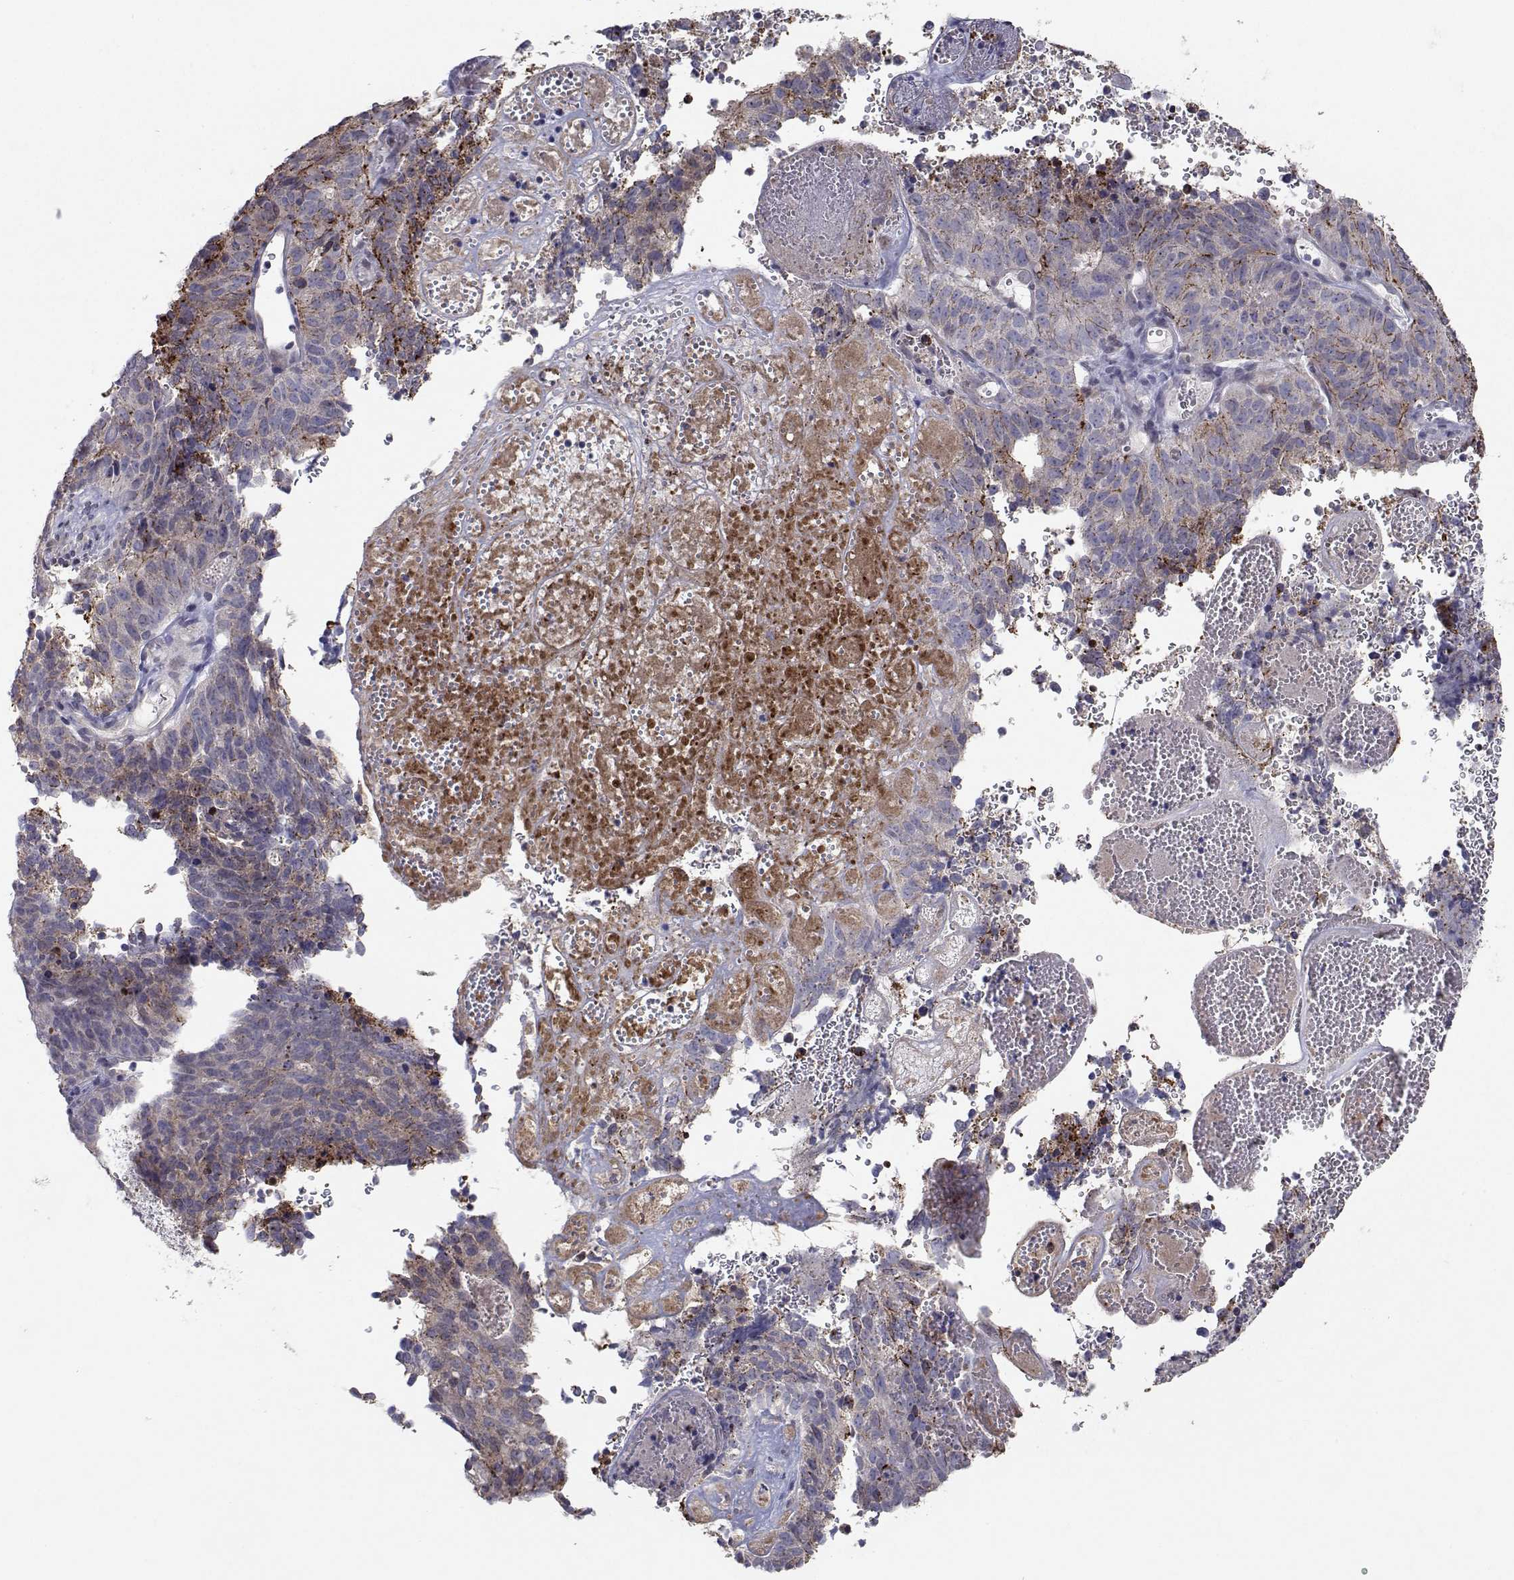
{"staining": {"intensity": "negative", "quantity": "none", "location": "none"}, "tissue": "cervical cancer", "cell_type": "Tumor cells", "image_type": "cancer", "snomed": [{"axis": "morphology", "description": "Adenocarcinoma, NOS"}, {"axis": "topography", "description": "Cervix"}], "caption": "The immunohistochemistry (IHC) histopathology image has no significant expression in tumor cells of cervical cancer (adenocarcinoma) tissue. (Immunohistochemistry, brightfield microscopy, high magnification).", "gene": "RBPJL", "patient": {"sex": "female", "age": 38}}